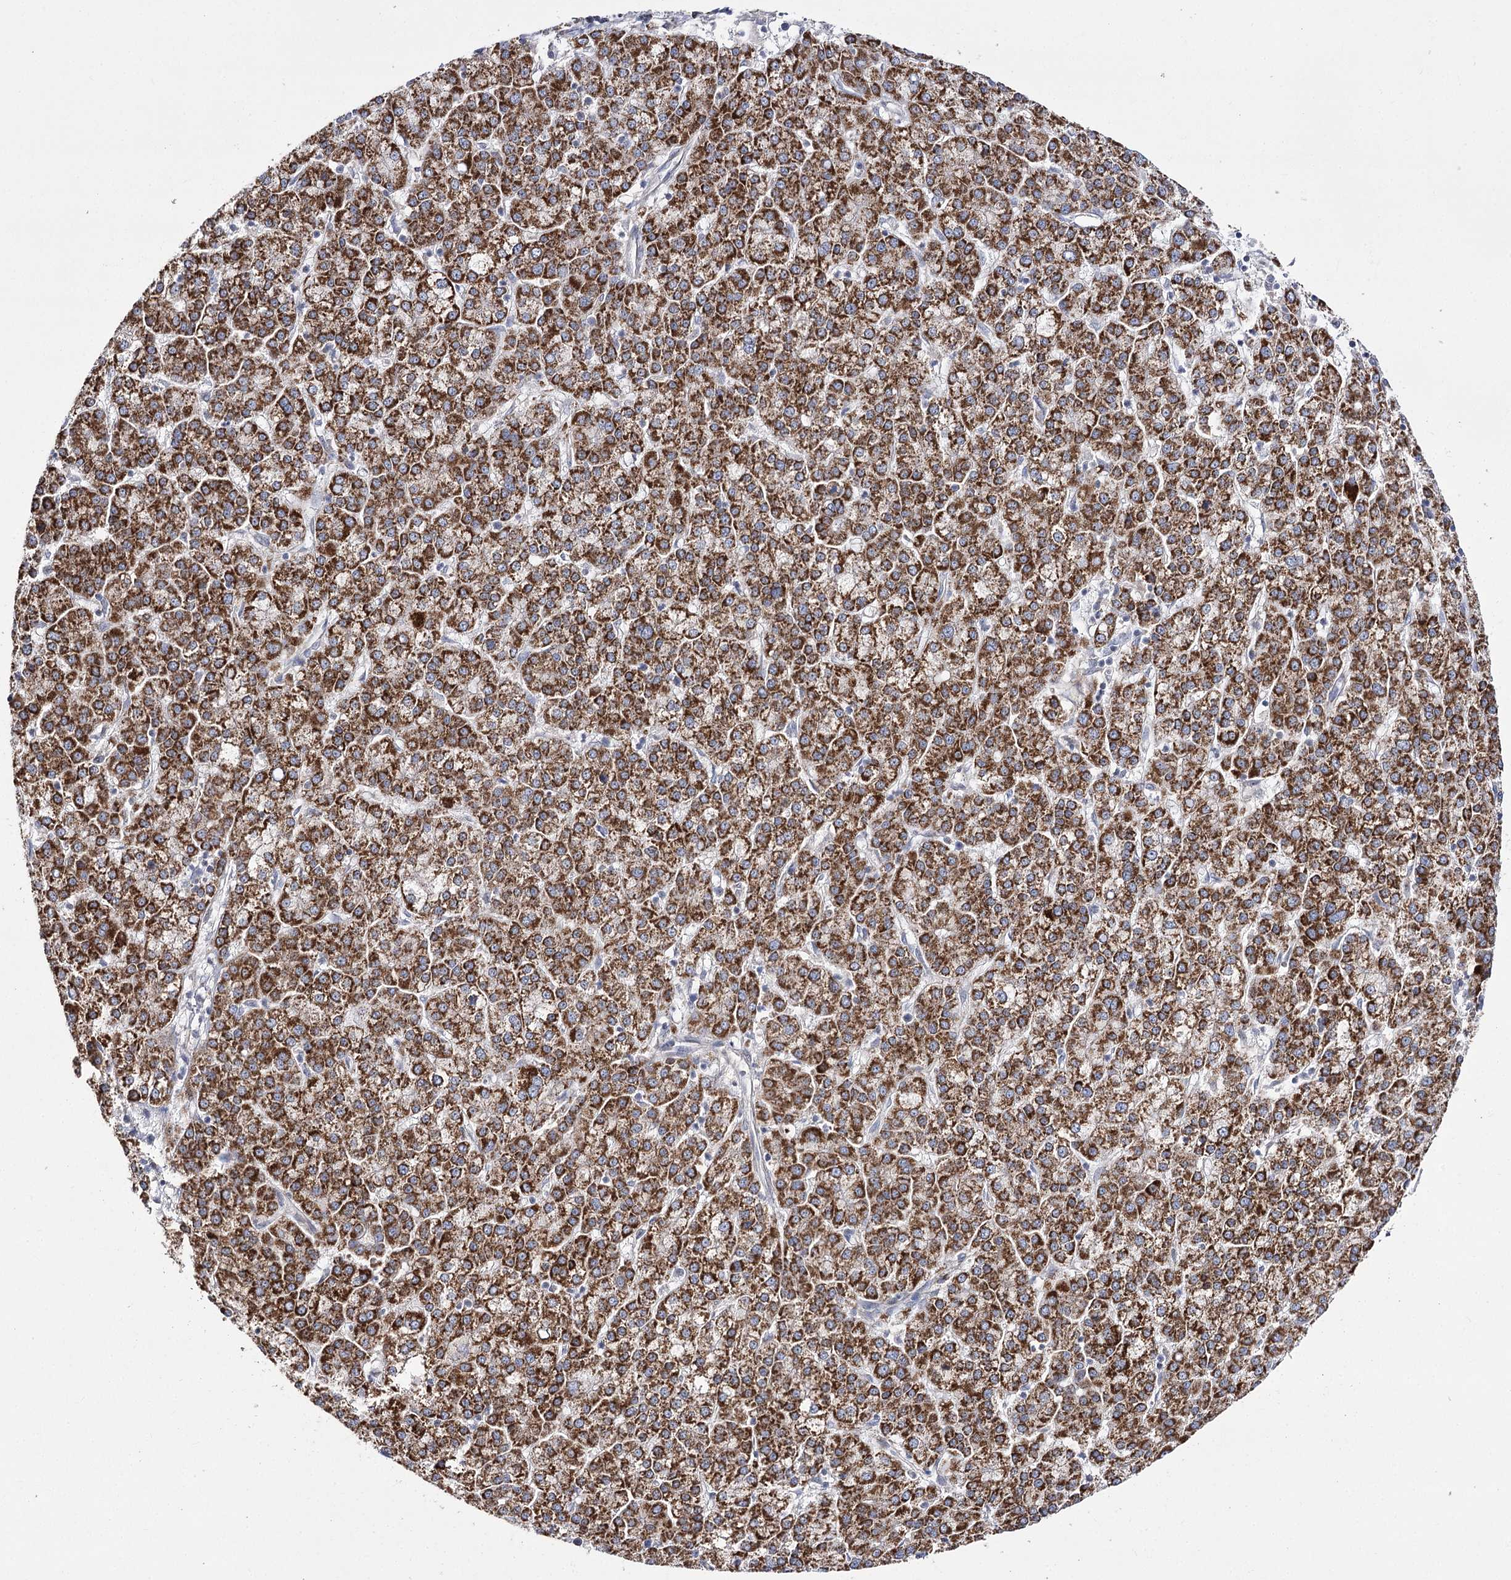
{"staining": {"intensity": "strong", "quantity": ">75%", "location": "cytoplasmic/membranous"}, "tissue": "liver cancer", "cell_type": "Tumor cells", "image_type": "cancer", "snomed": [{"axis": "morphology", "description": "Carcinoma, Hepatocellular, NOS"}, {"axis": "topography", "description": "Liver"}], "caption": "An image showing strong cytoplasmic/membranous expression in approximately >75% of tumor cells in hepatocellular carcinoma (liver), as visualized by brown immunohistochemical staining.", "gene": "NADK2", "patient": {"sex": "female", "age": 58}}